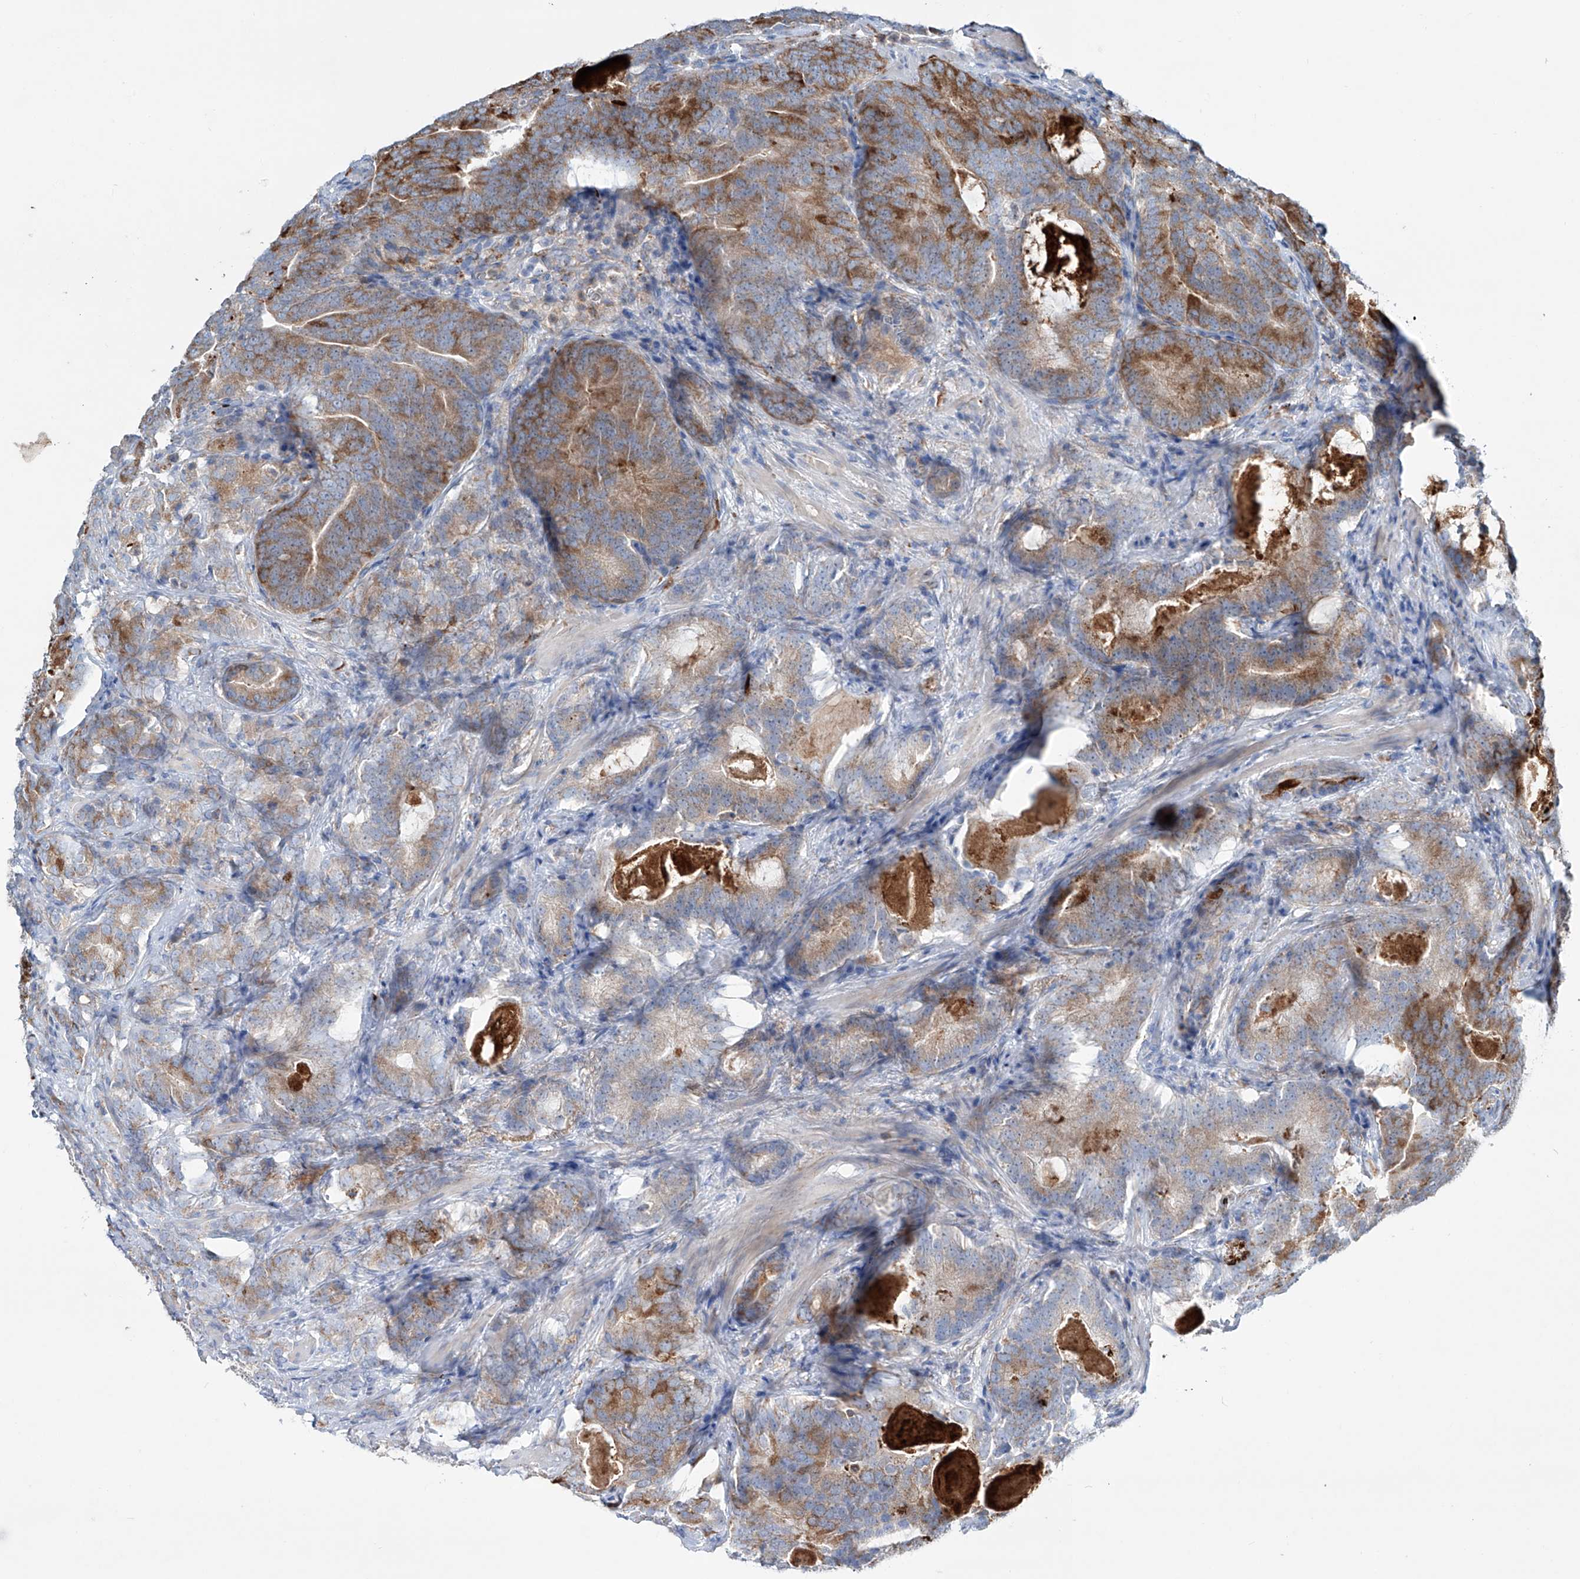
{"staining": {"intensity": "moderate", "quantity": ">75%", "location": "cytoplasmic/membranous"}, "tissue": "prostate cancer", "cell_type": "Tumor cells", "image_type": "cancer", "snomed": [{"axis": "morphology", "description": "Adenocarcinoma, High grade"}, {"axis": "topography", "description": "Prostate"}], "caption": "An image showing moderate cytoplasmic/membranous positivity in about >75% of tumor cells in prostate cancer (high-grade adenocarcinoma), as visualized by brown immunohistochemical staining.", "gene": "CDH5", "patient": {"sex": "male", "age": 66}}